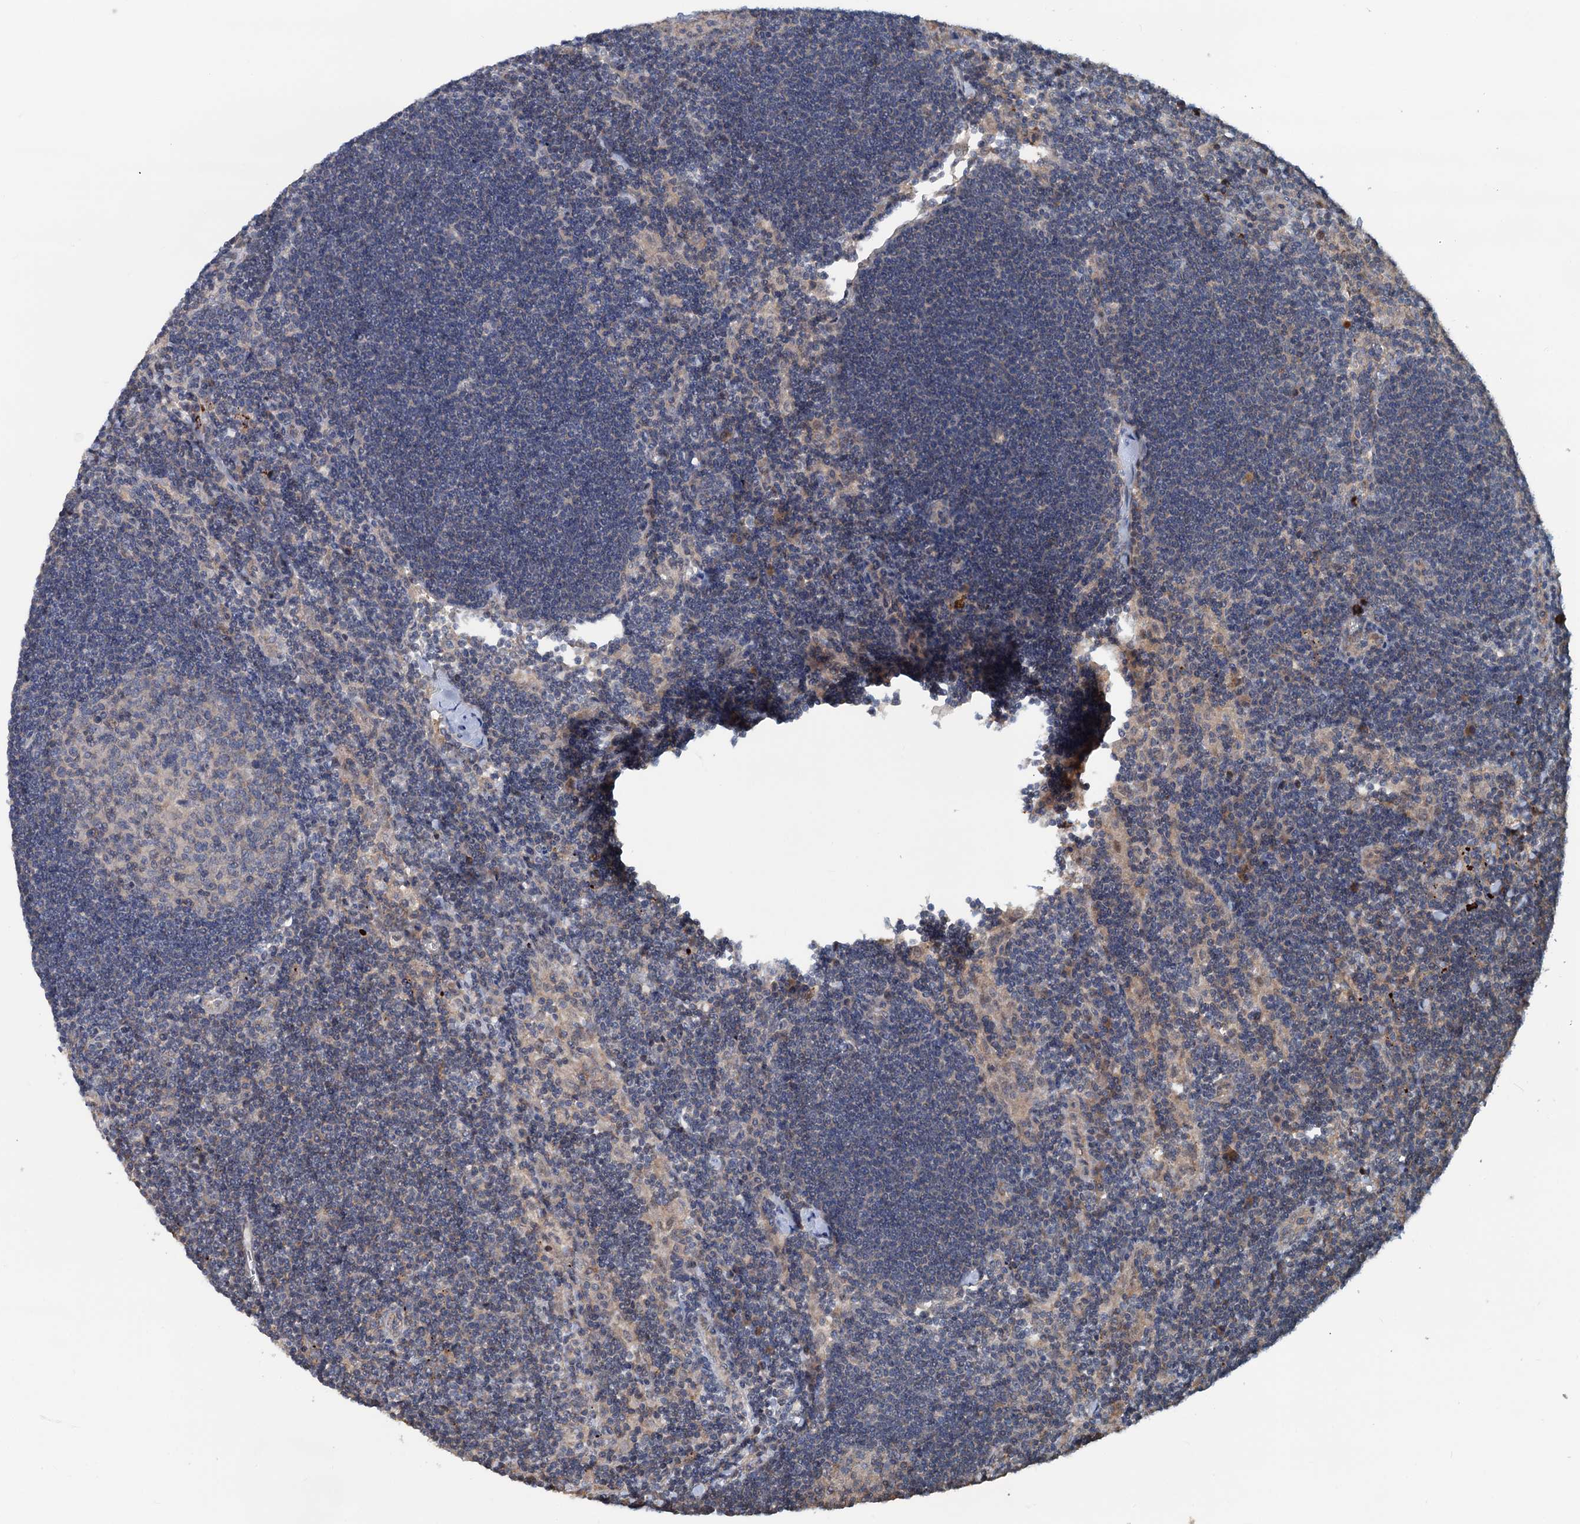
{"staining": {"intensity": "negative", "quantity": "none", "location": "none"}, "tissue": "lymph node", "cell_type": "Germinal center cells", "image_type": "normal", "snomed": [{"axis": "morphology", "description": "Normal tissue, NOS"}, {"axis": "topography", "description": "Lymph node"}], "caption": "Lymph node stained for a protein using immunohistochemistry shows no staining germinal center cells.", "gene": "TEDC1", "patient": {"sex": "male", "age": 24}}